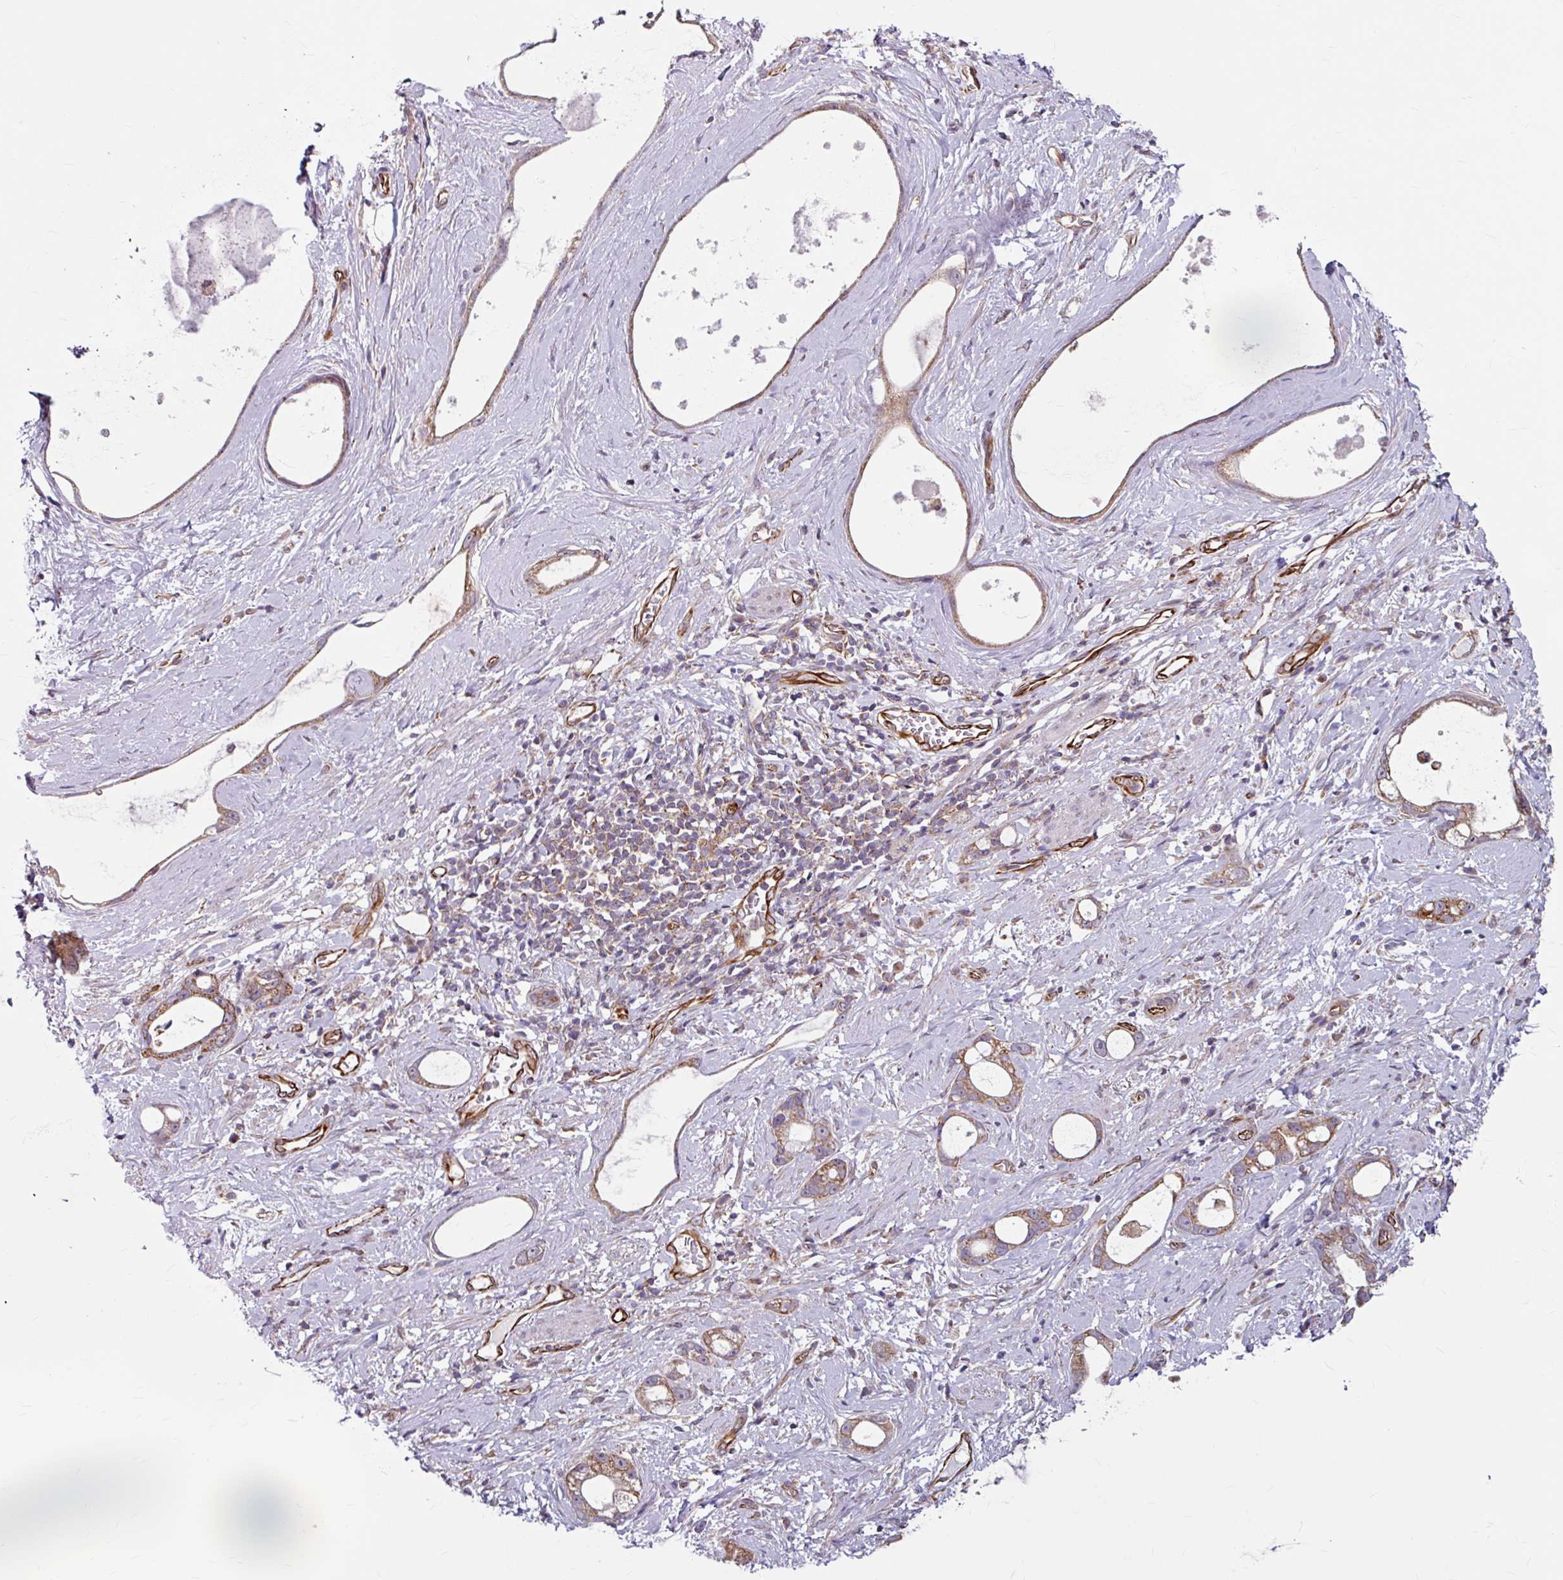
{"staining": {"intensity": "moderate", "quantity": ">75%", "location": "cytoplasmic/membranous"}, "tissue": "stomach cancer", "cell_type": "Tumor cells", "image_type": "cancer", "snomed": [{"axis": "morphology", "description": "Adenocarcinoma, NOS"}, {"axis": "topography", "description": "Stomach"}], "caption": "Adenocarcinoma (stomach) tissue reveals moderate cytoplasmic/membranous positivity in approximately >75% of tumor cells (DAB (3,3'-diaminobenzidine) = brown stain, brightfield microscopy at high magnification).", "gene": "DAAM2", "patient": {"sex": "male", "age": 55}}